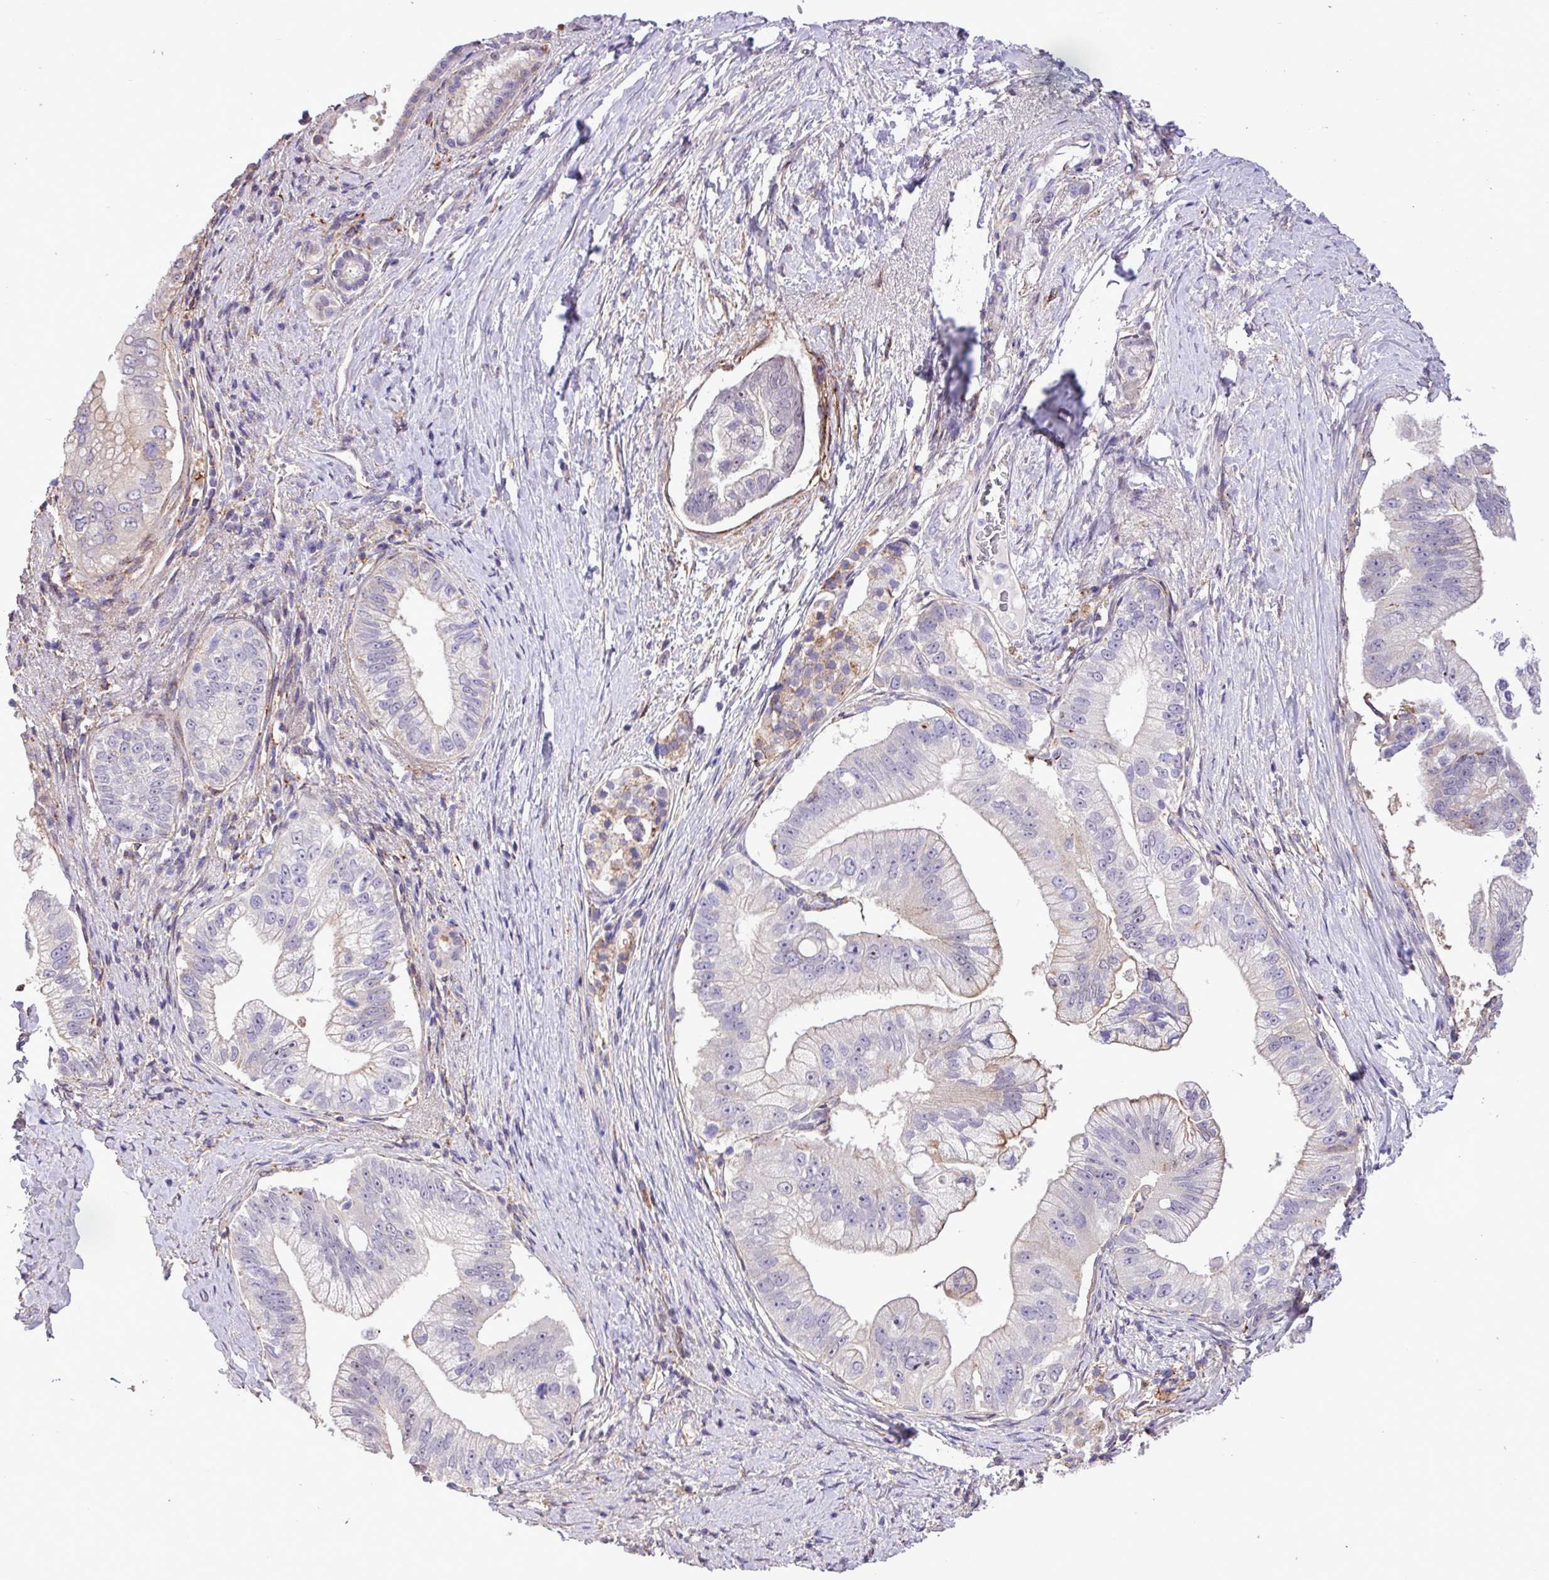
{"staining": {"intensity": "weak", "quantity": "<25%", "location": "cytoplasmic/membranous"}, "tissue": "pancreatic cancer", "cell_type": "Tumor cells", "image_type": "cancer", "snomed": [{"axis": "morphology", "description": "Adenocarcinoma, NOS"}, {"axis": "topography", "description": "Pancreas"}], "caption": "There is no significant staining in tumor cells of pancreatic adenocarcinoma.", "gene": "RPP25L", "patient": {"sex": "male", "age": 70}}